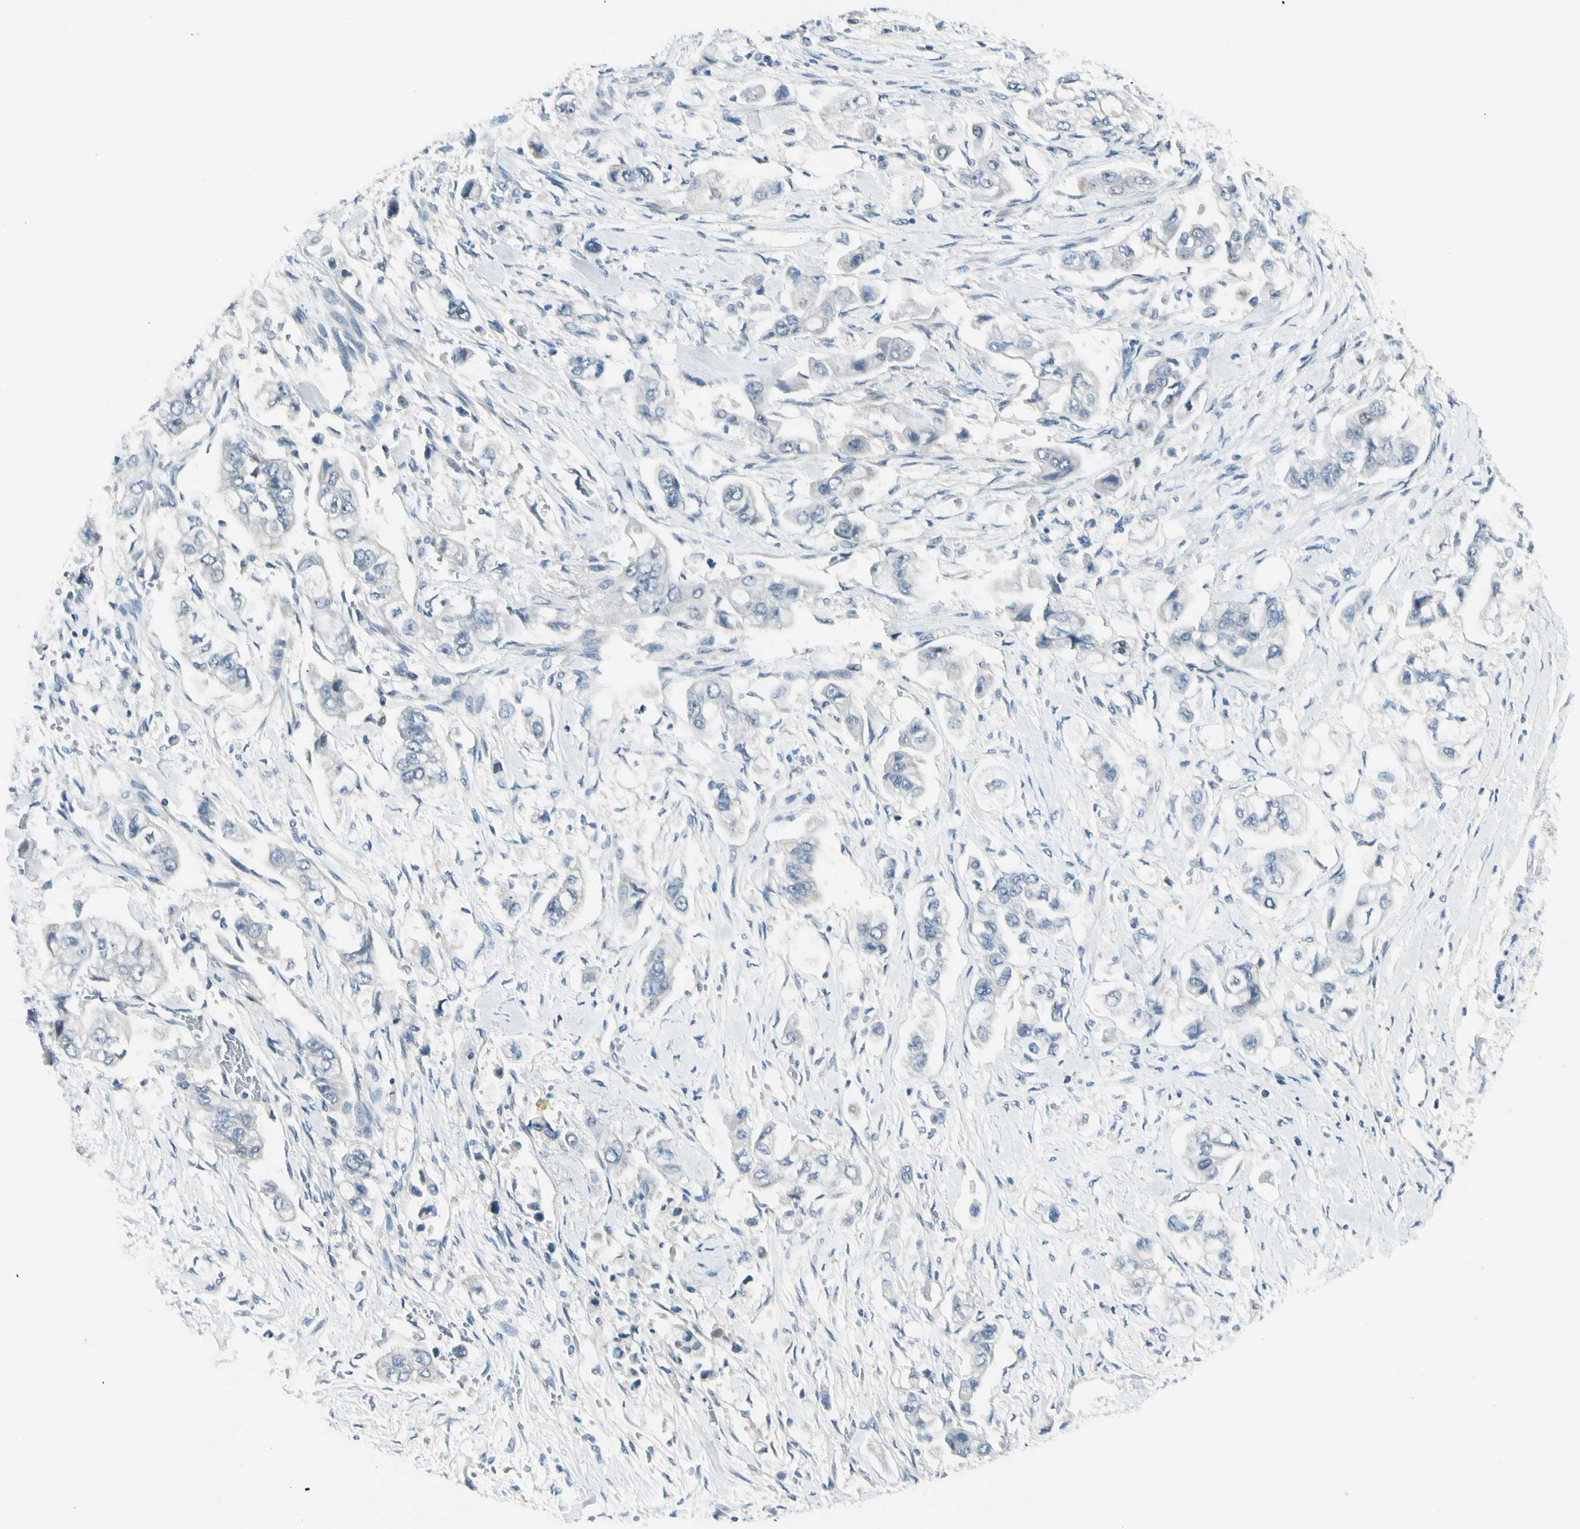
{"staining": {"intensity": "negative", "quantity": "none", "location": "none"}, "tissue": "stomach cancer", "cell_type": "Tumor cells", "image_type": "cancer", "snomed": [{"axis": "morphology", "description": "Adenocarcinoma, NOS"}, {"axis": "topography", "description": "Stomach"}], "caption": "Immunohistochemistry (IHC) photomicrograph of human stomach cancer stained for a protein (brown), which displays no positivity in tumor cells.", "gene": "ZSCAN1", "patient": {"sex": "male", "age": 62}}